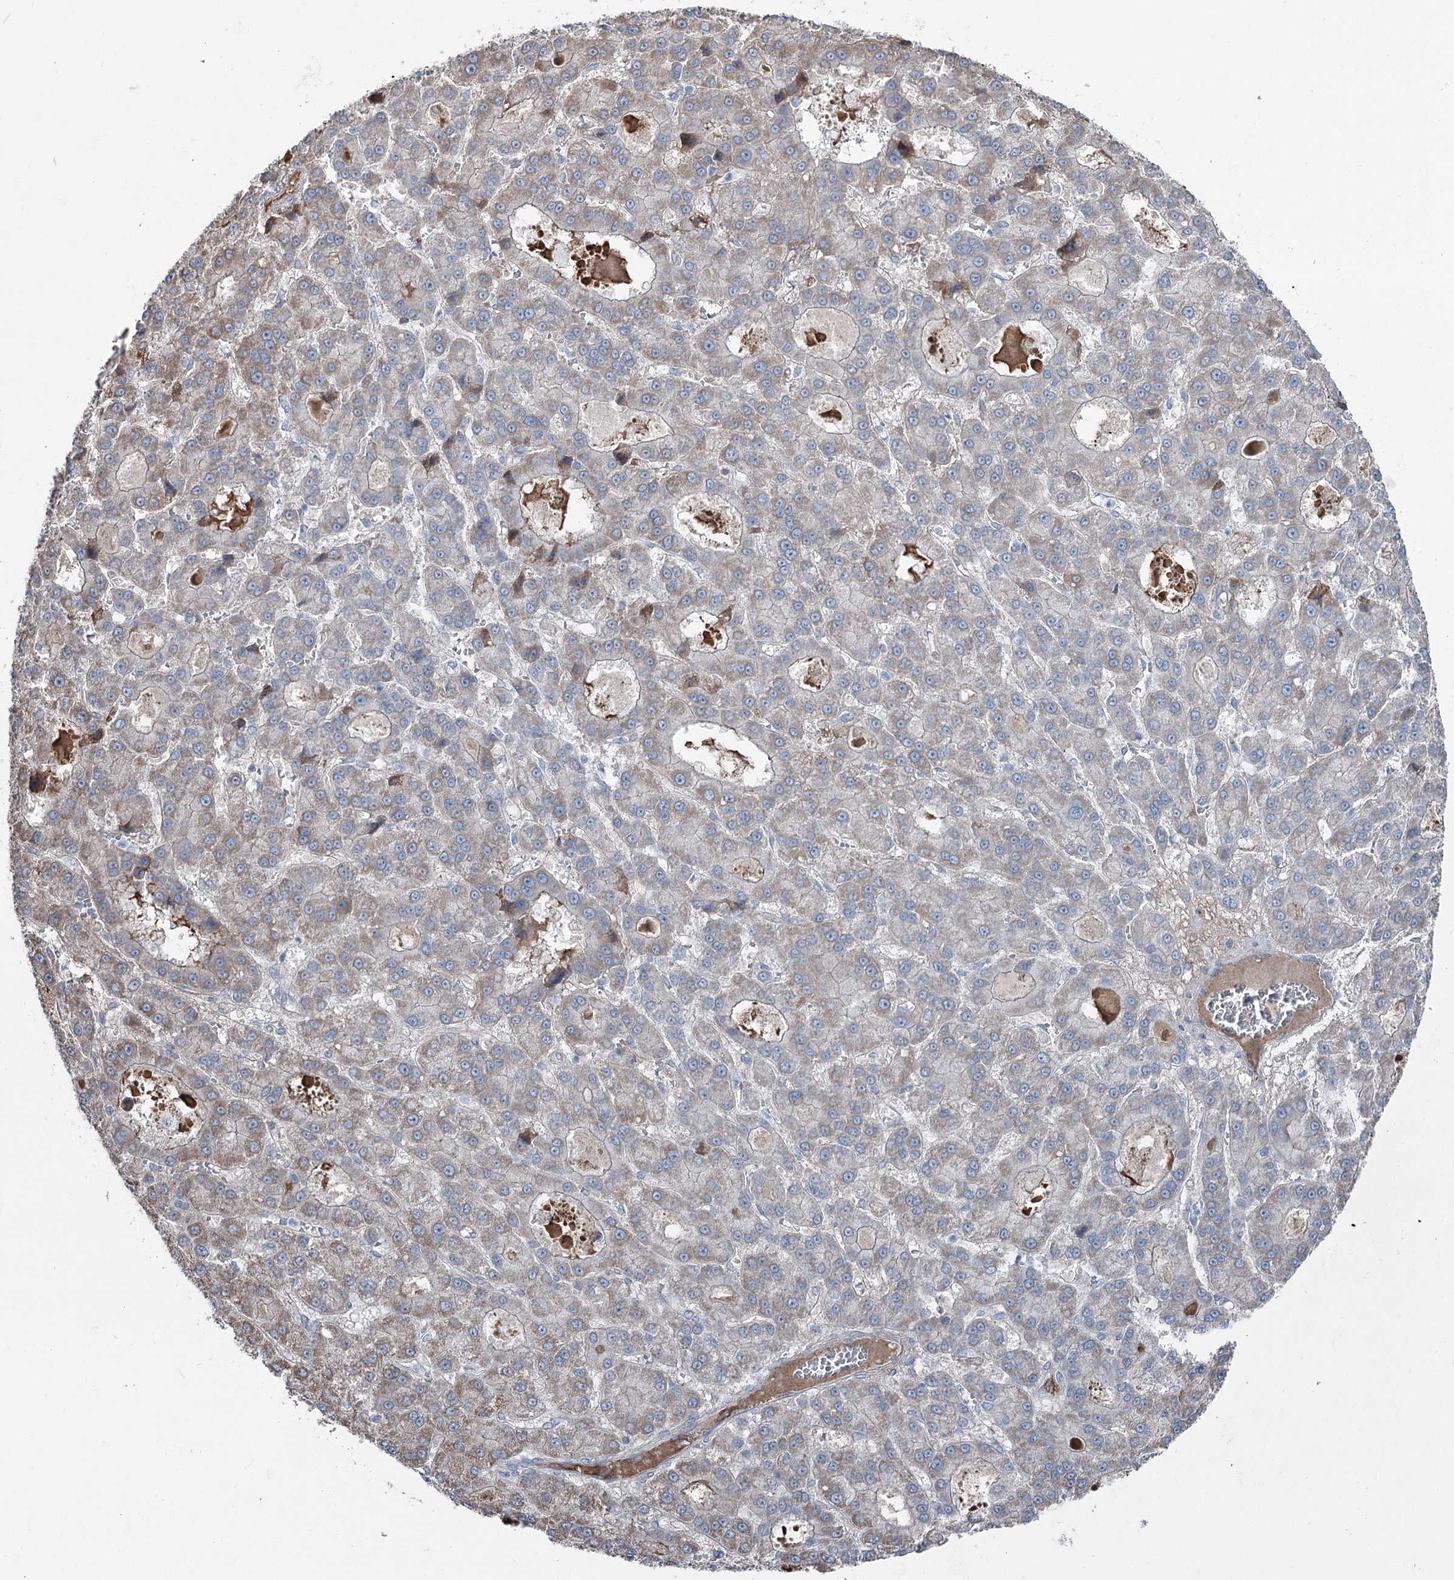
{"staining": {"intensity": "moderate", "quantity": "<25%", "location": "cytoplasmic/membranous"}, "tissue": "liver cancer", "cell_type": "Tumor cells", "image_type": "cancer", "snomed": [{"axis": "morphology", "description": "Carcinoma, Hepatocellular, NOS"}, {"axis": "topography", "description": "Liver"}], "caption": "Brown immunohistochemical staining in hepatocellular carcinoma (liver) demonstrates moderate cytoplasmic/membranous expression in about <25% of tumor cells.", "gene": "FAM120B", "patient": {"sex": "male", "age": 70}}